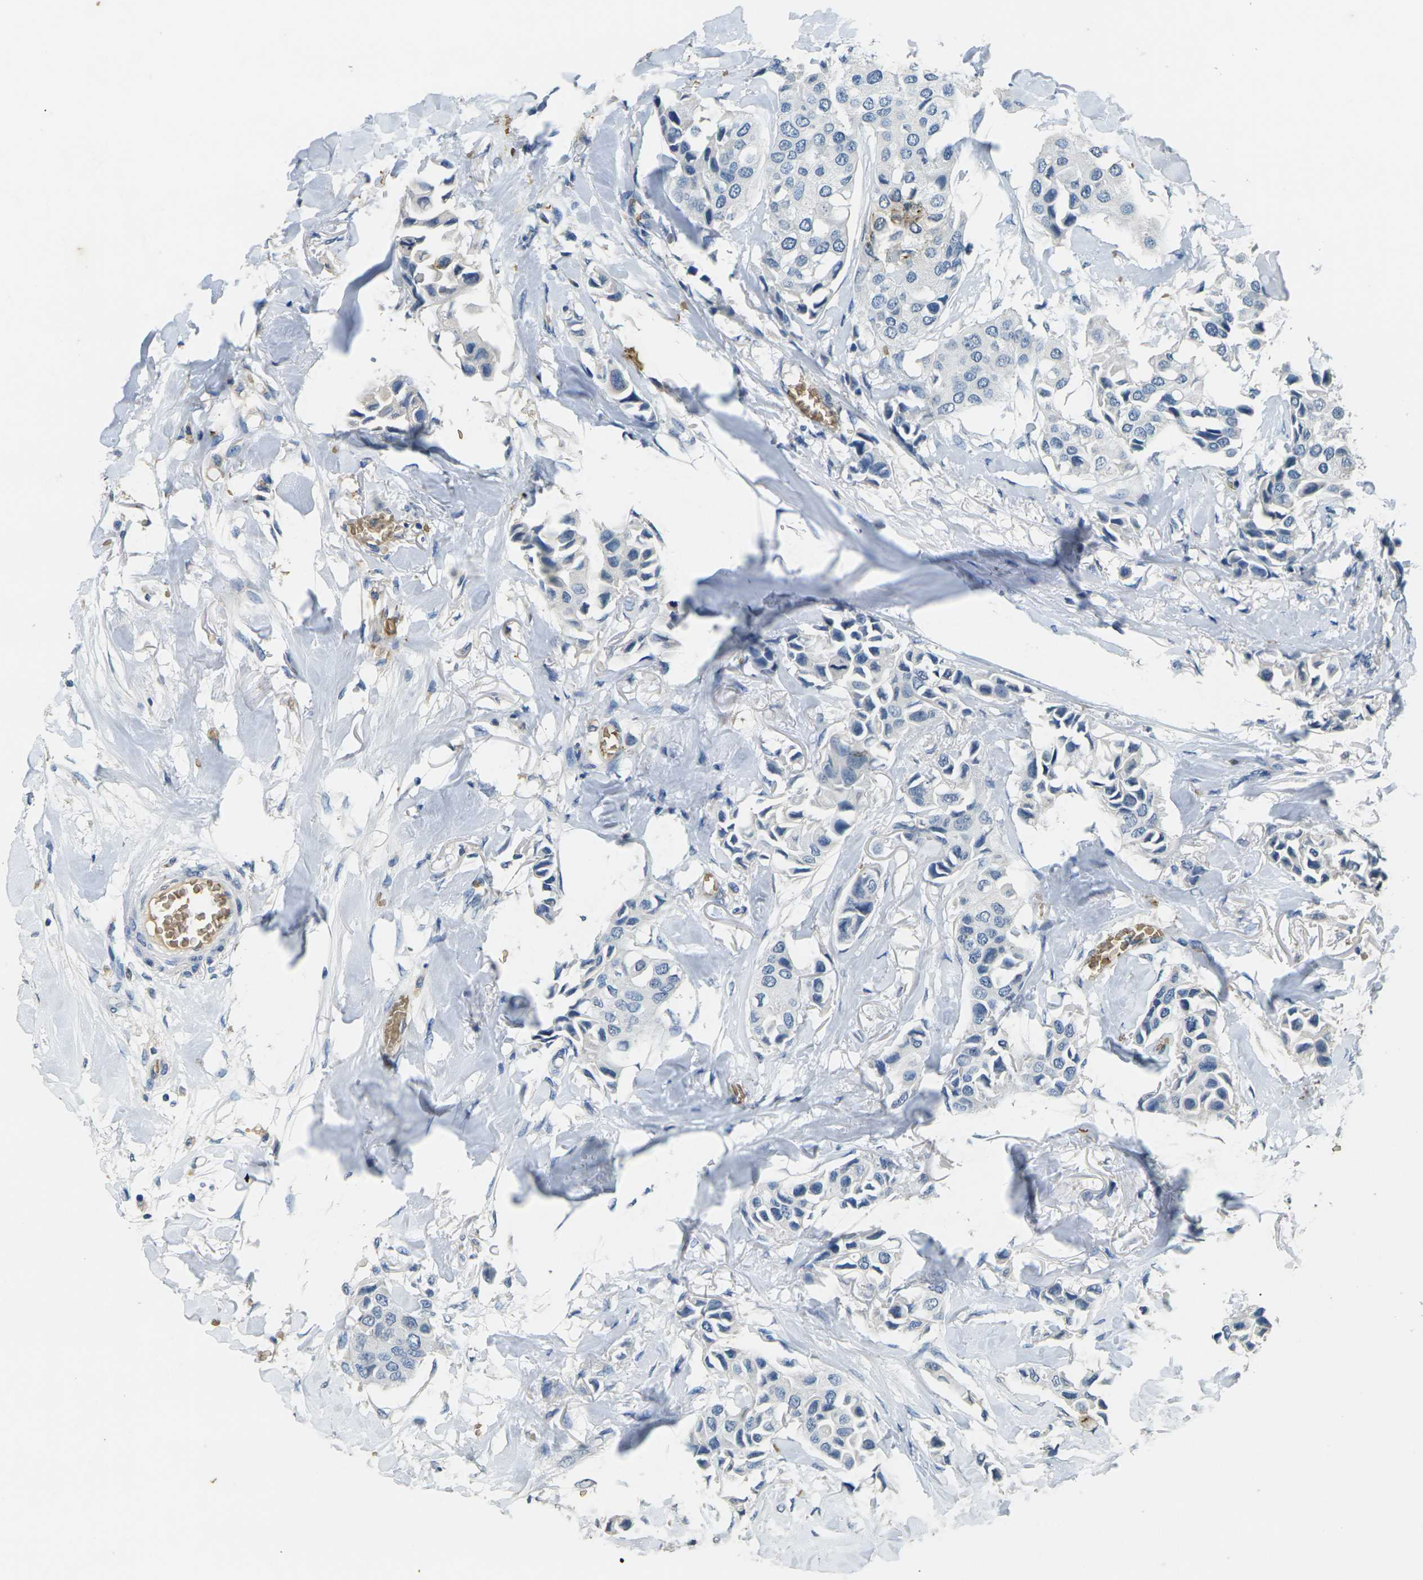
{"staining": {"intensity": "negative", "quantity": "none", "location": "none"}, "tissue": "breast cancer", "cell_type": "Tumor cells", "image_type": "cancer", "snomed": [{"axis": "morphology", "description": "Duct carcinoma"}, {"axis": "topography", "description": "Breast"}], "caption": "IHC of human breast cancer (invasive ductal carcinoma) exhibits no staining in tumor cells.", "gene": "HBB", "patient": {"sex": "female", "age": 80}}